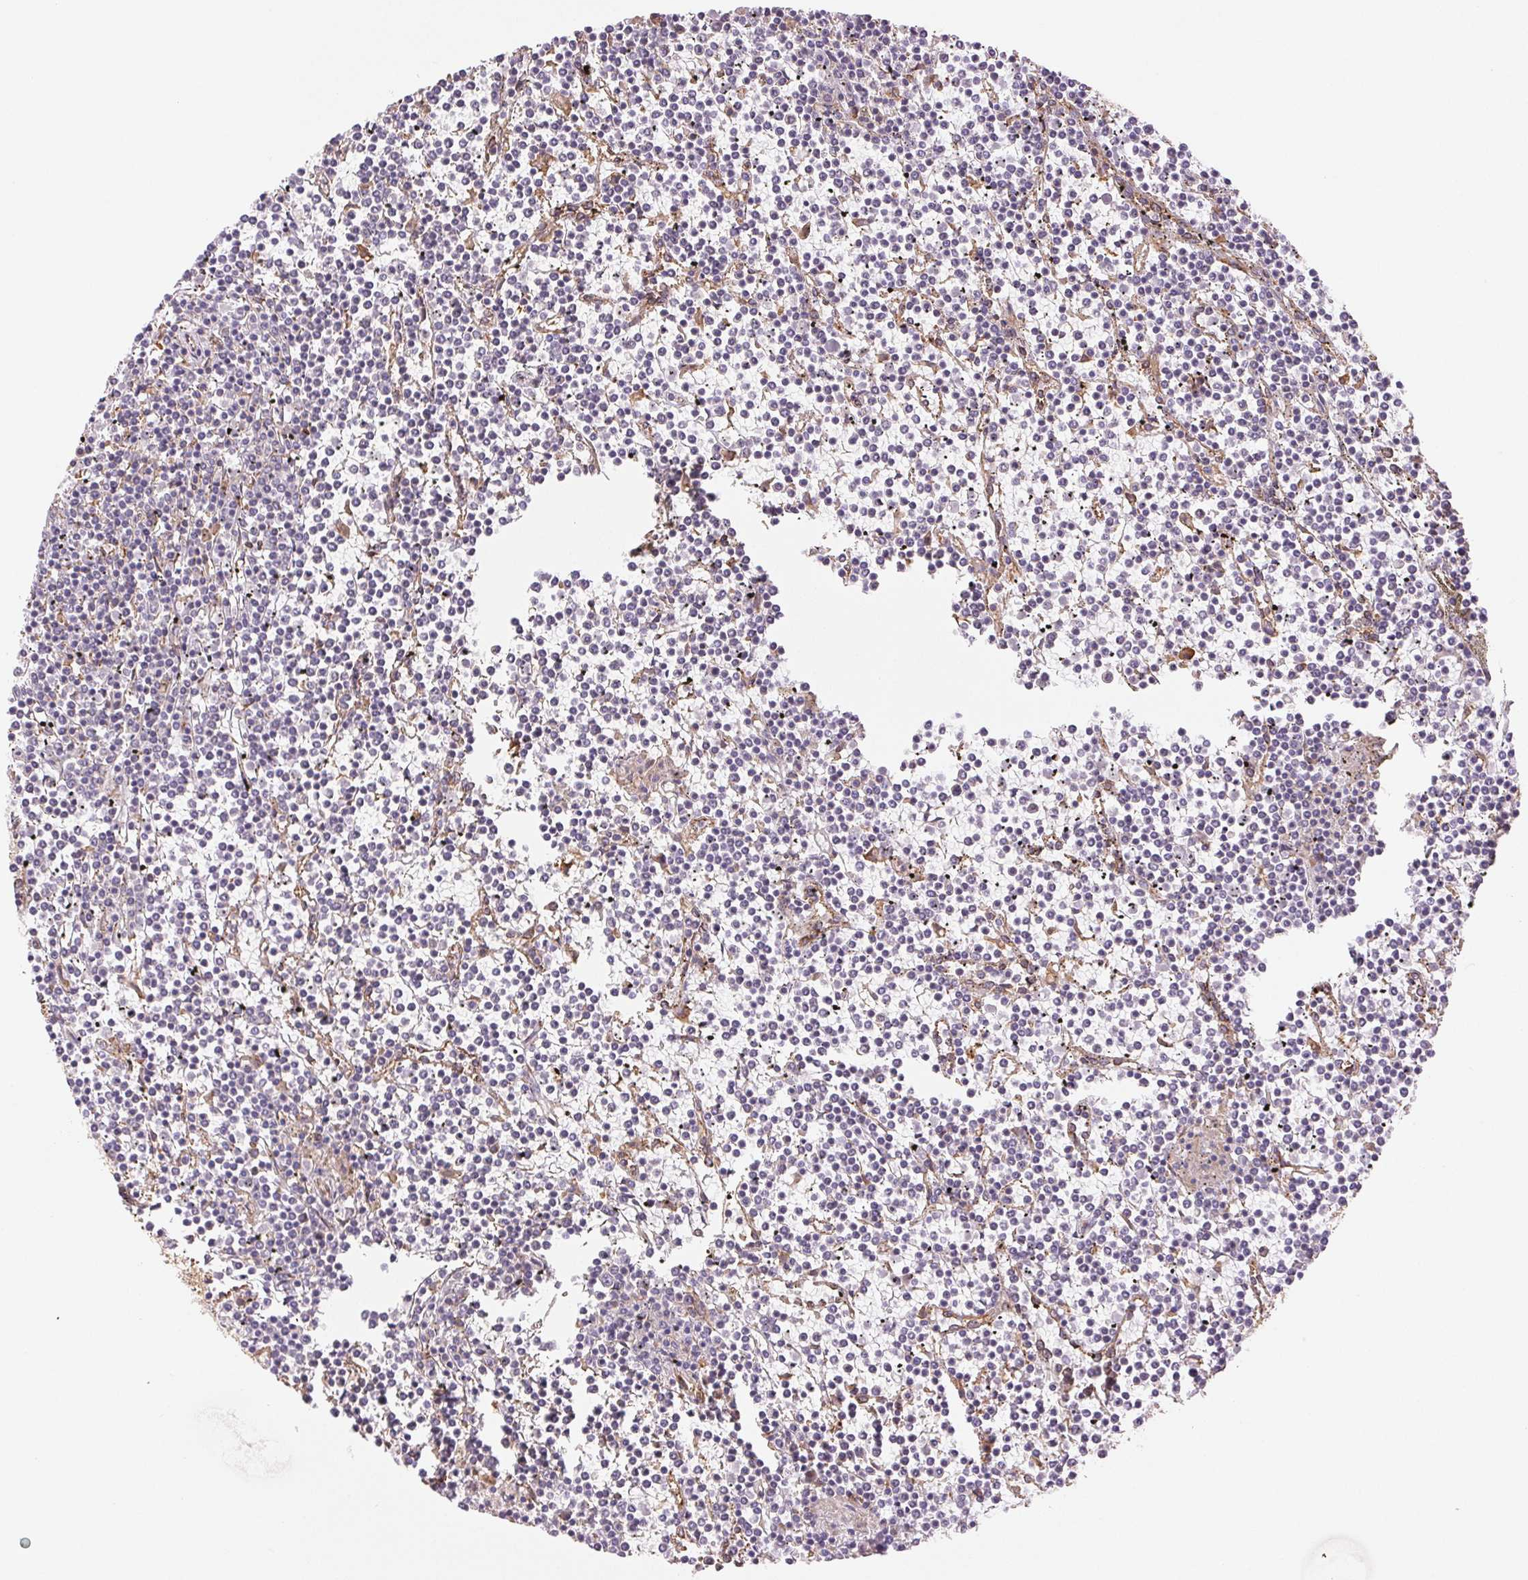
{"staining": {"intensity": "negative", "quantity": "none", "location": "none"}, "tissue": "lymphoma", "cell_type": "Tumor cells", "image_type": "cancer", "snomed": [{"axis": "morphology", "description": "Malignant lymphoma, non-Hodgkin's type, Low grade"}, {"axis": "topography", "description": "Spleen"}], "caption": "IHC histopathology image of human lymphoma stained for a protein (brown), which displays no expression in tumor cells.", "gene": "RCN3", "patient": {"sex": "female", "age": 19}}